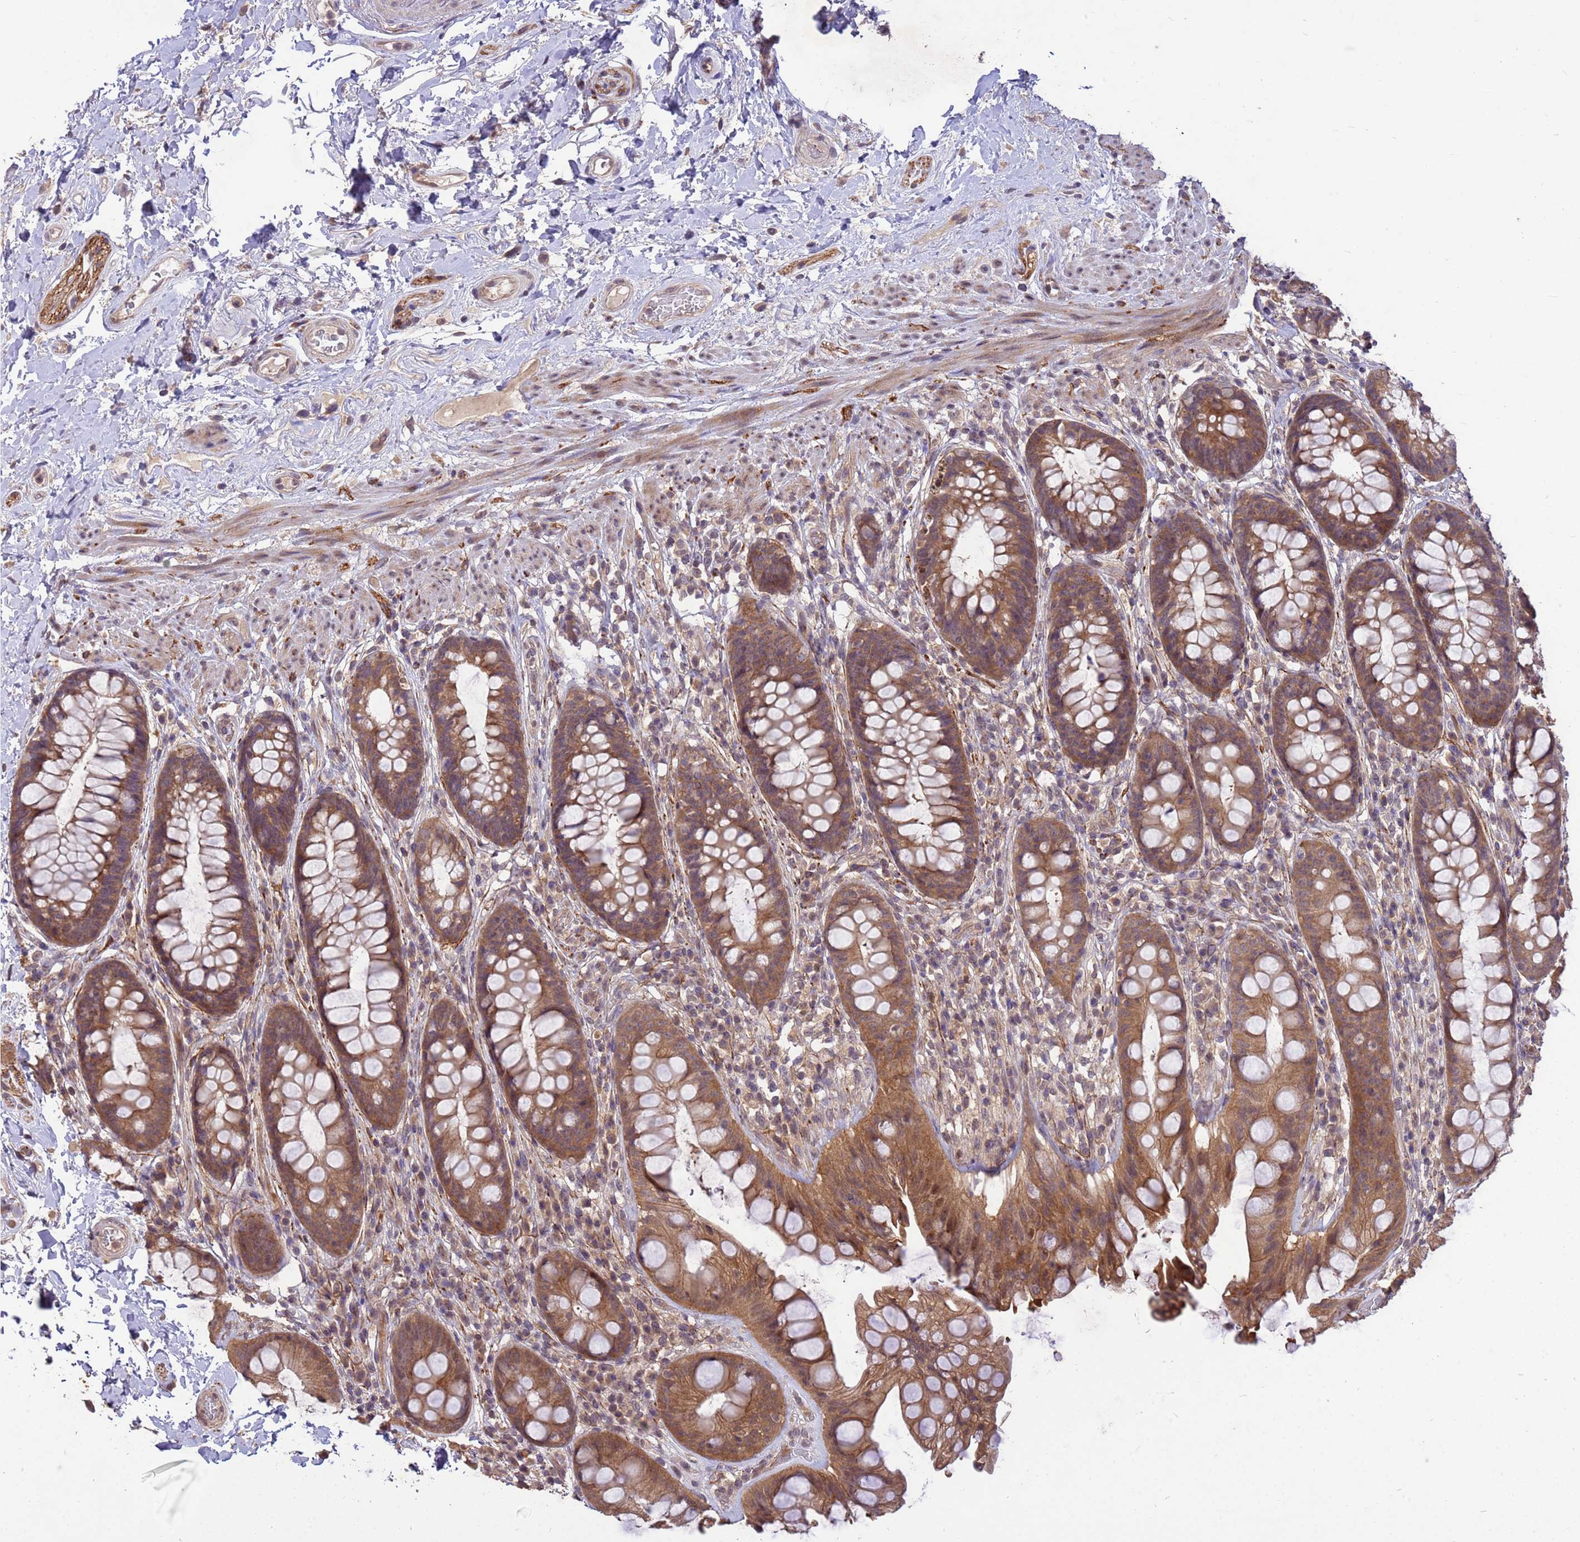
{"staining": {"intensity": "moderate", "quantity": ">75%", "location": "cytoplasmic/membranous"}, "tissue": "rectum", "cell_type": "Glandular cells", "image_type": "normal", "snomed": [{"axis": "morphology", "description": "Normal tissue, NOS"}, {"axis": "topography", "description": "Rectum"}], "caption": "High-power microscopy captured an immunohistochemistry micrograph of benign rectum, revealing moderate cytoplasmic/membranous expression in approximately >75% of glandular cells. (Brightfield microscopy of DAB IHC at high magnification).", "gene": "PPP2CA", "patient": {"sex": "male", "age": 74}}